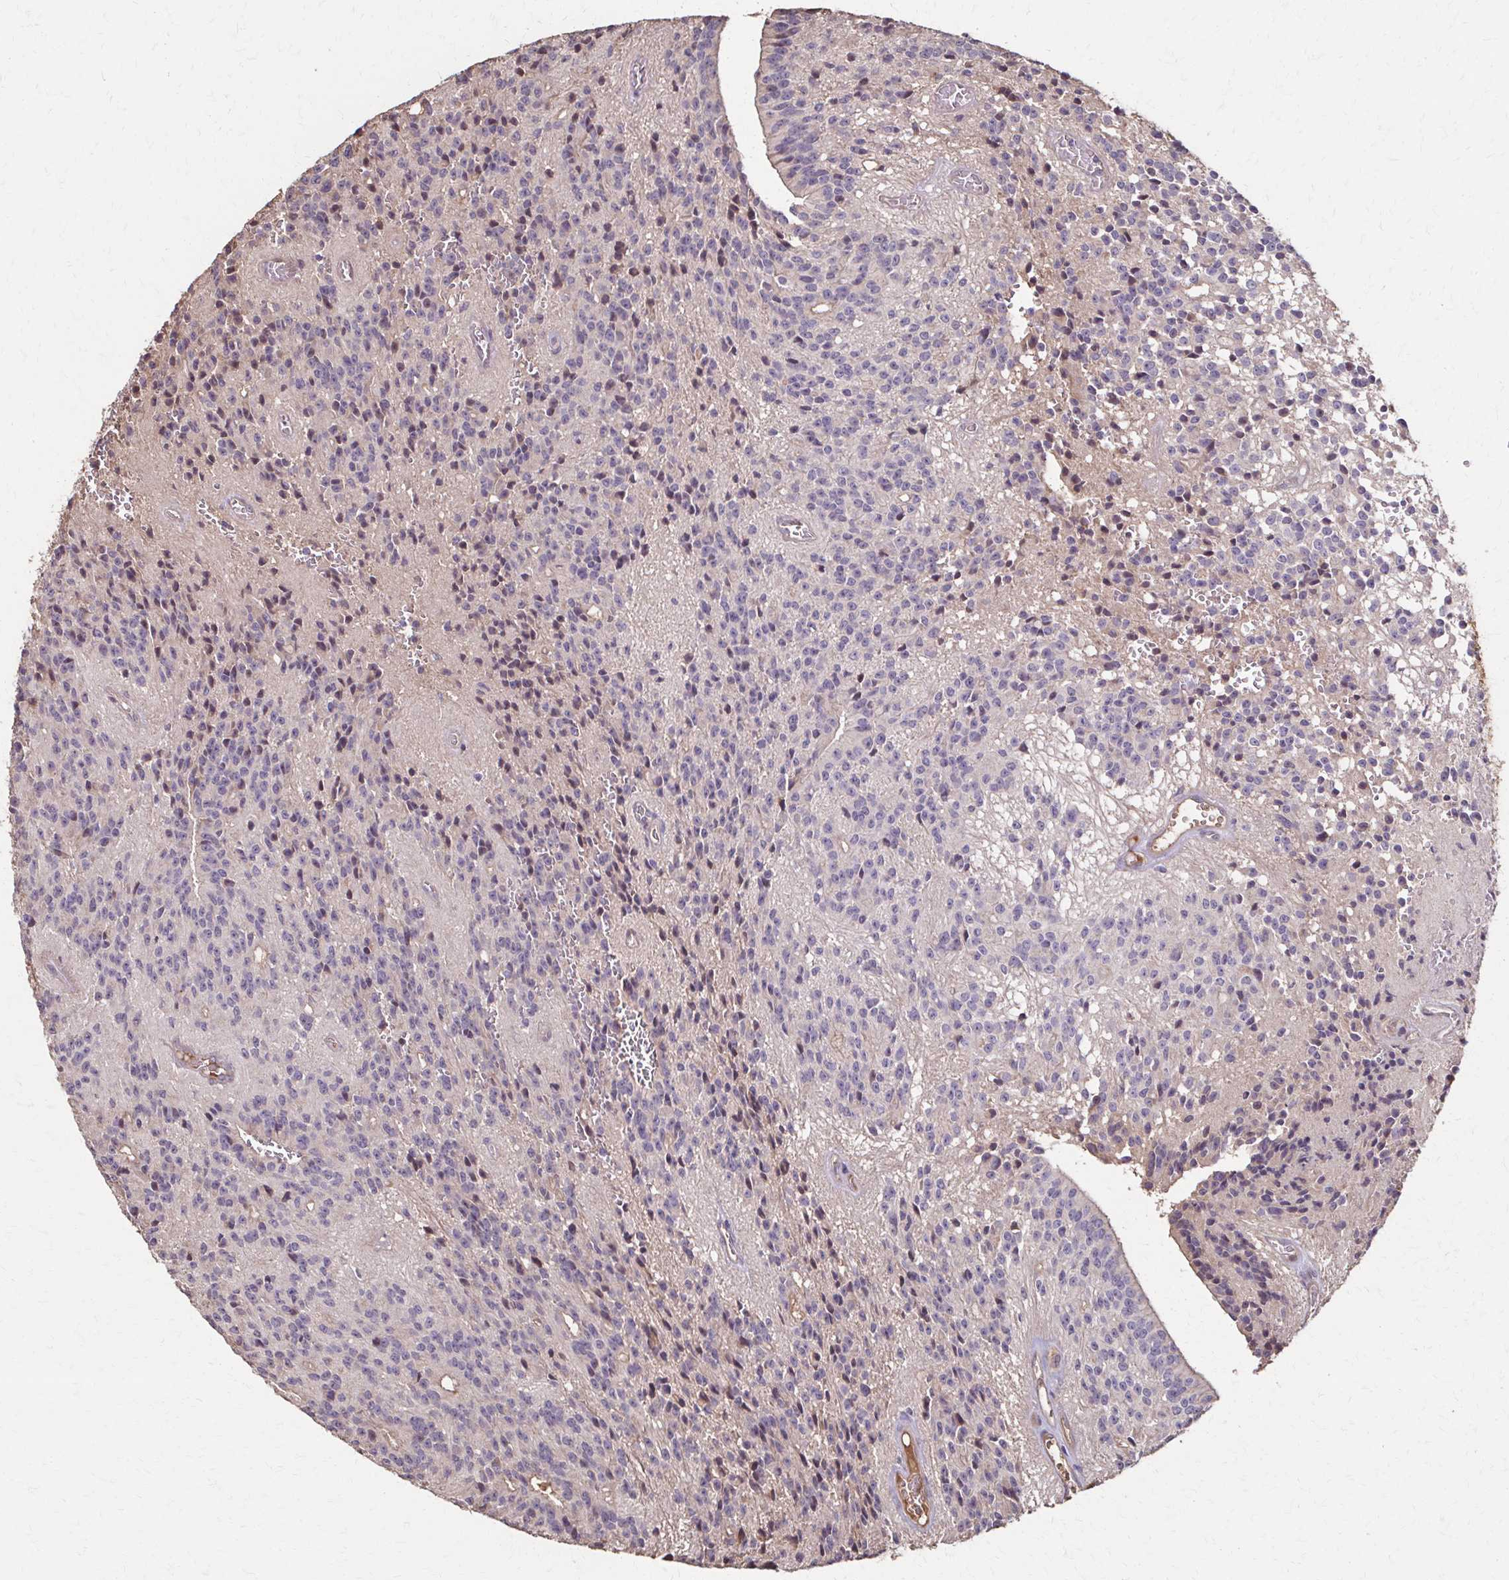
{"staining": {"intensity": "negative", "quantity": "none", "location": "none"}, "tissue": "glioma", "cell_type": "Tumor cells", "image_type": "cancer", "snomed": [{"axis": "morphology", "description": "Glioma, malignant, Low grade"}, {"axis": "topography", "description": "Brain"}], "caption": "Tumor cells show no significant staining in low-grade glioma (malignant). (Brightfield microscopy of DAB IHC at high magnification).", "gene": "IL18BP", "patient": {"sex": "male", "age": 31}}